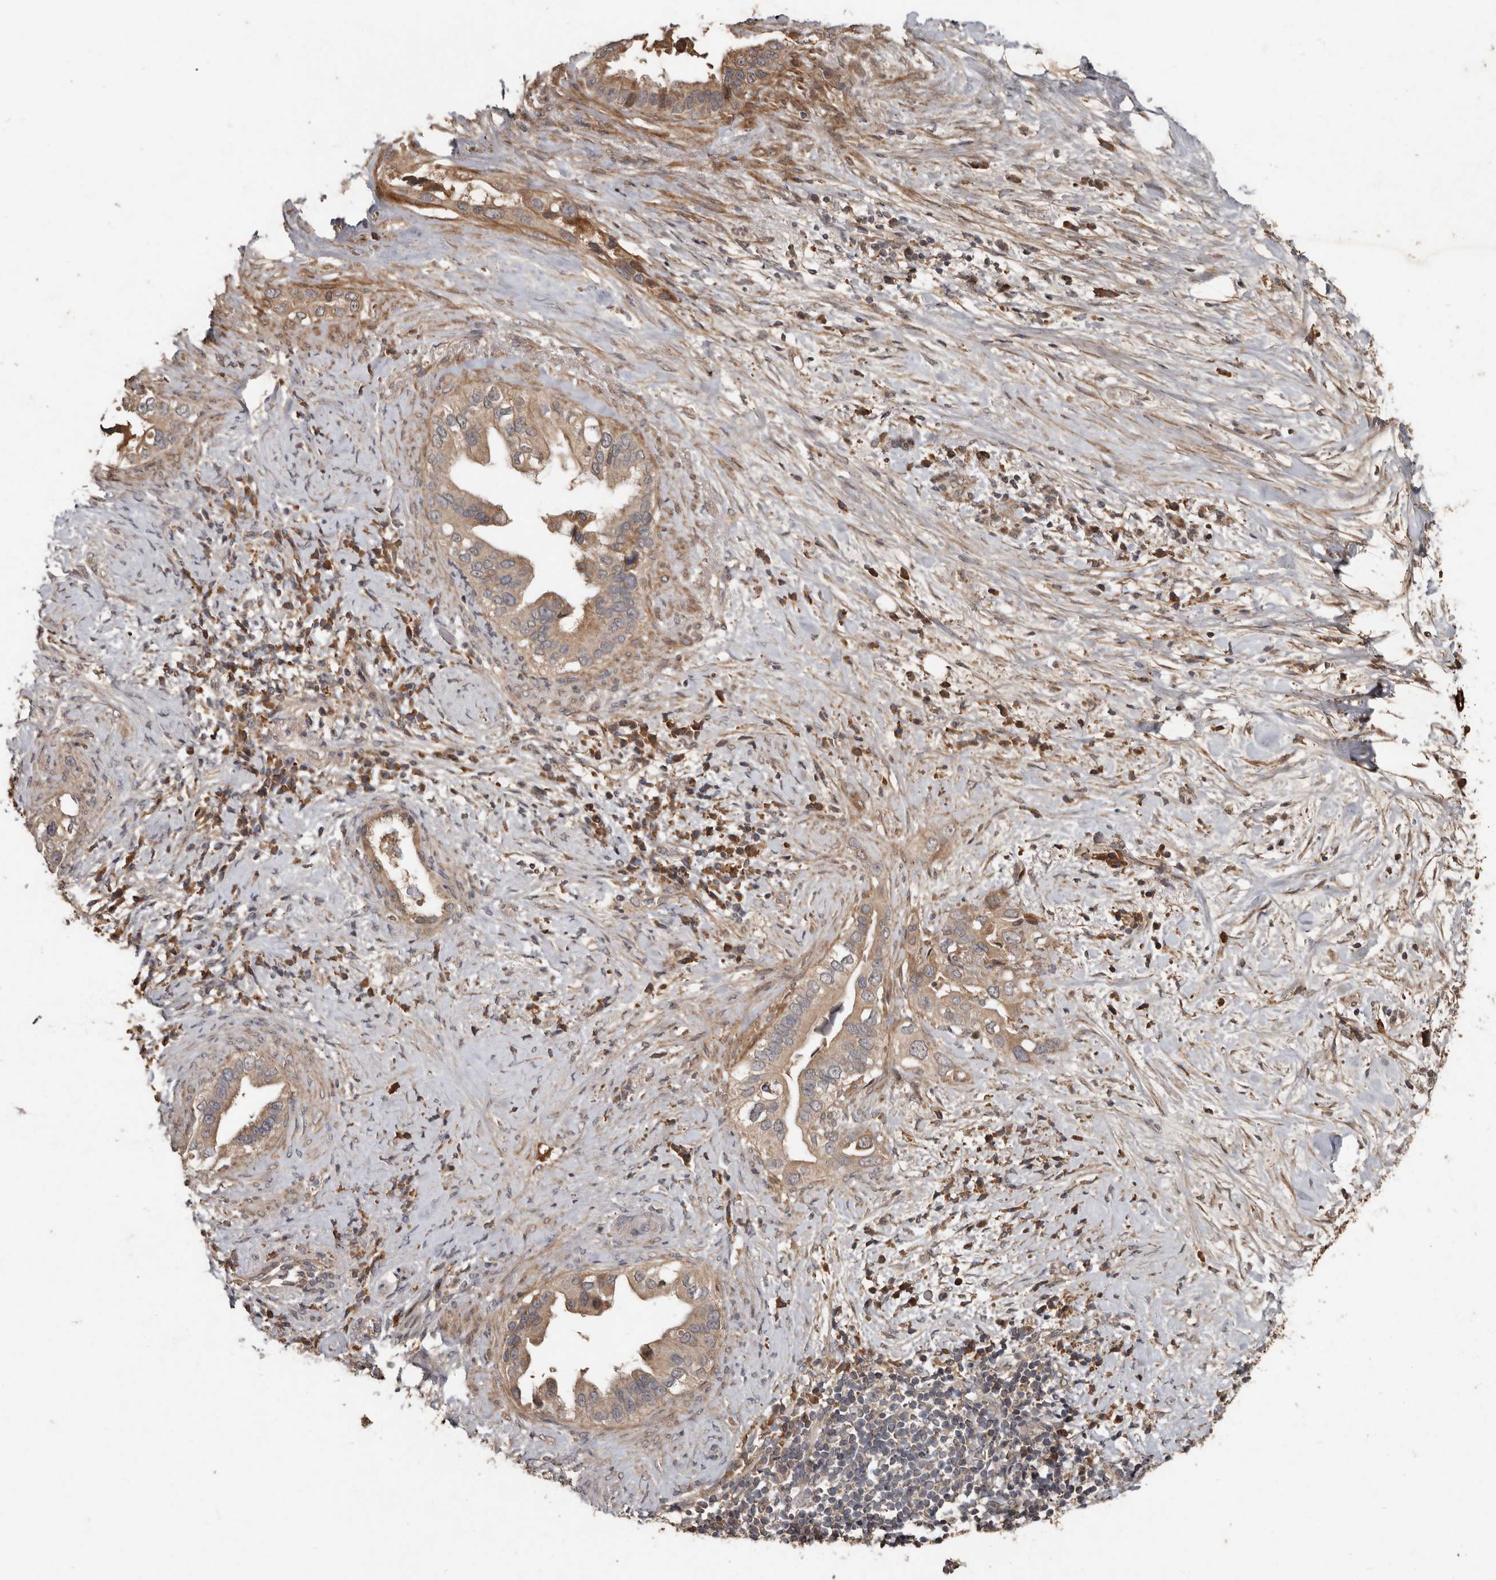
{"staining": {"intensity": "weak", "quantity": ">75%", "location": "cytoplasmic/membranous"}, "tissue": "pancreatic cancer", "cell_type": "Tumor cells", "image_type": "cancer", "snomed": [{"axis": "morphology", "description": "Inflammation, NOS"}, {"axis": "morphology", "description": "Adenocarcinoma, NOS"}, {"axis": "topography", "description": "Pancreas"}], "caption": "Weak cytoplasmic/membranous staining is identified in approximately >75% of tumor cells in pancreatic cancer. The staining was performed using DAB (3,3'-diaminobenzidine) to visualize the protein expression in brown, while the nuclei were stained in blue with hematoxylin (Magnification: 20x).", "gene": "KIF26B", "patient": {"sex": "female", "age": 56}}